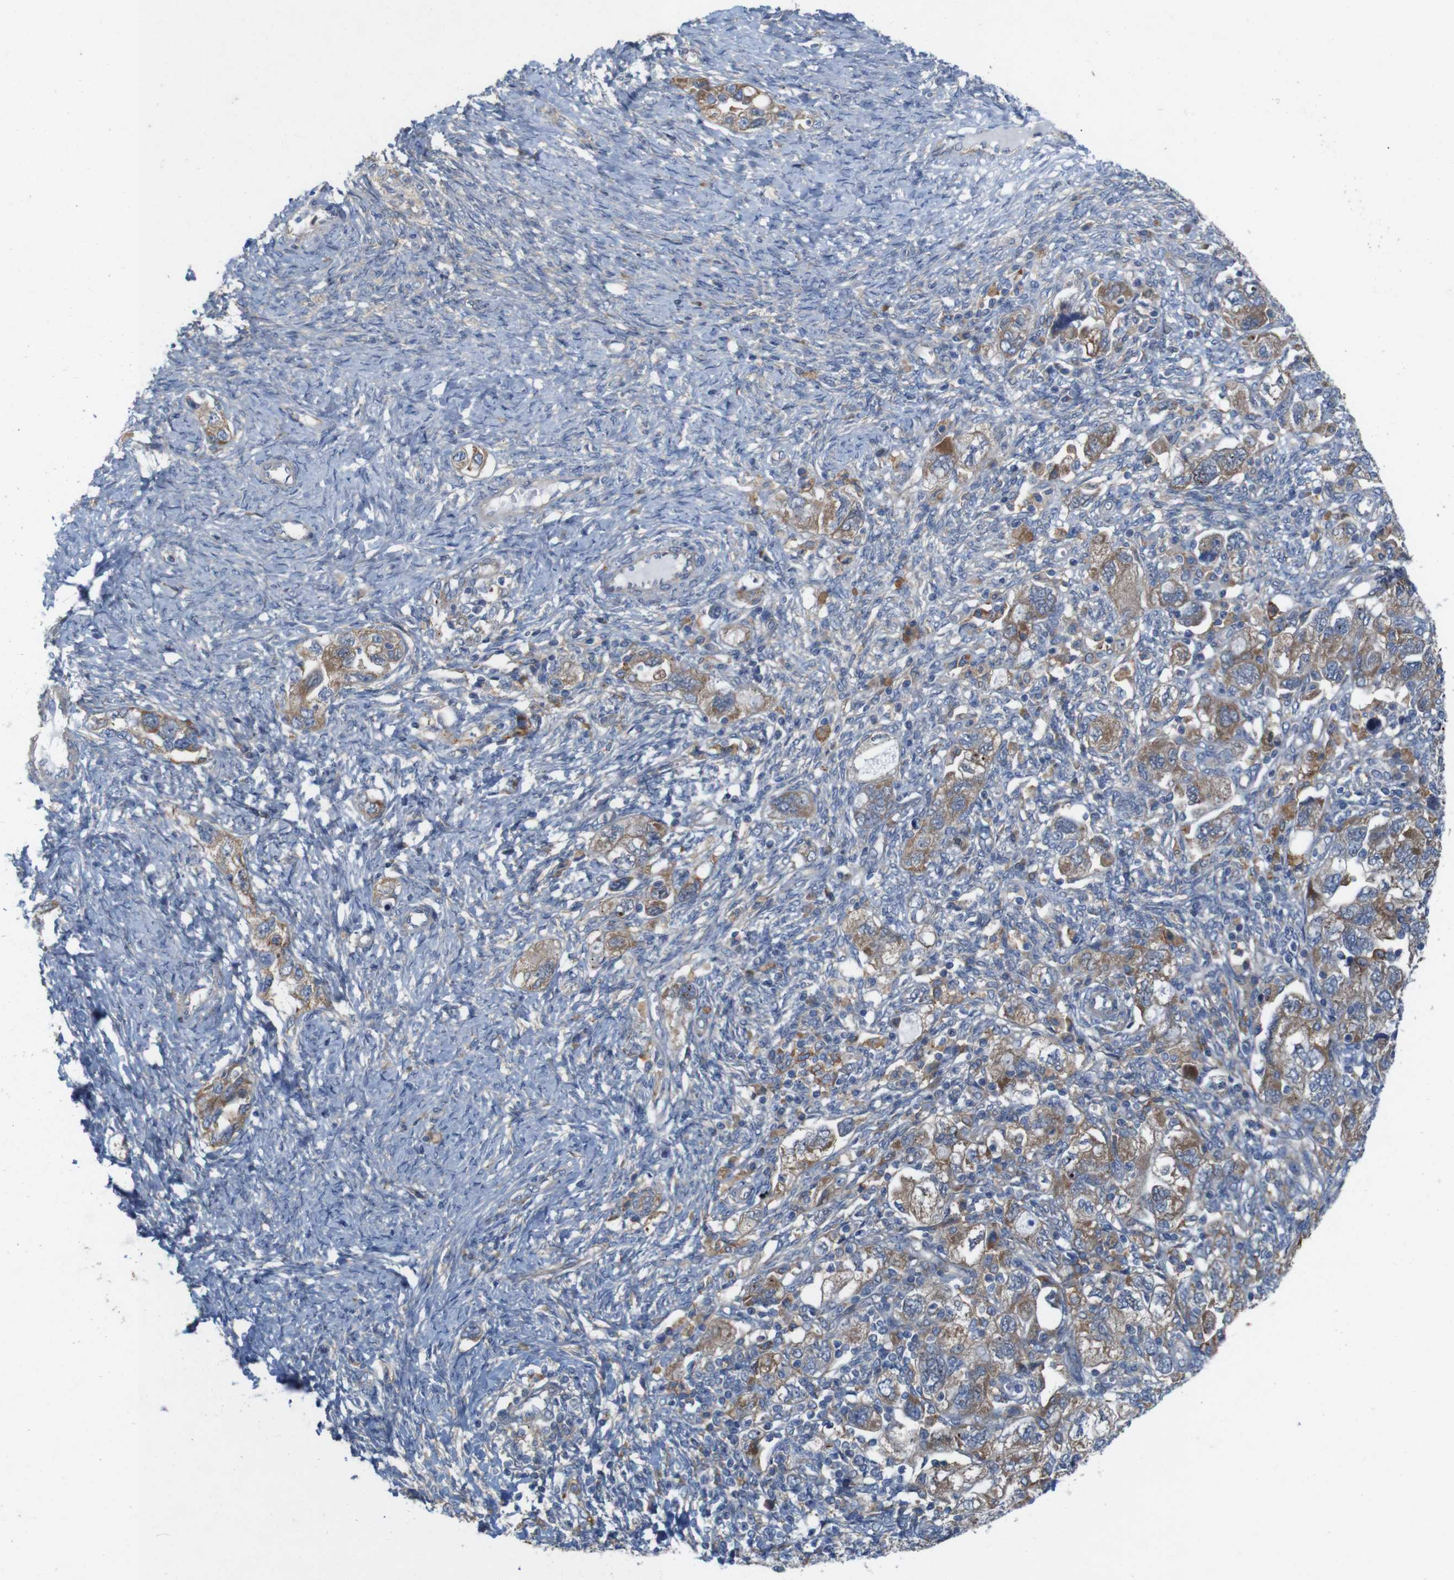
{"staining": {"intensity": "moderate", "quantity": ">75%", "location": "cytoplasmic/membranous"}, "tissue": "ovarian cancer", "cell_type": "Tumor cells", "image_type": "cancer", "snomed": [{"axis": "morphology", "description": "Carcinoma, NOS"}, {"axis": "morphology", "description": "Cystadenocarcinoma, serous, NOS"}, {"axis": "topography", "description": "Ovary"}], "caption": "Ovarian cancer (carcinoma) stained with IHC shows moderate cytoplasmic/membranous expression in approximately >75% of tumor cells. The protein of interest is shown in brown color, while the nuclei are stained blue.", "gene": "SIGLEC8", "patient": {"sex": "female", "age": 69}}